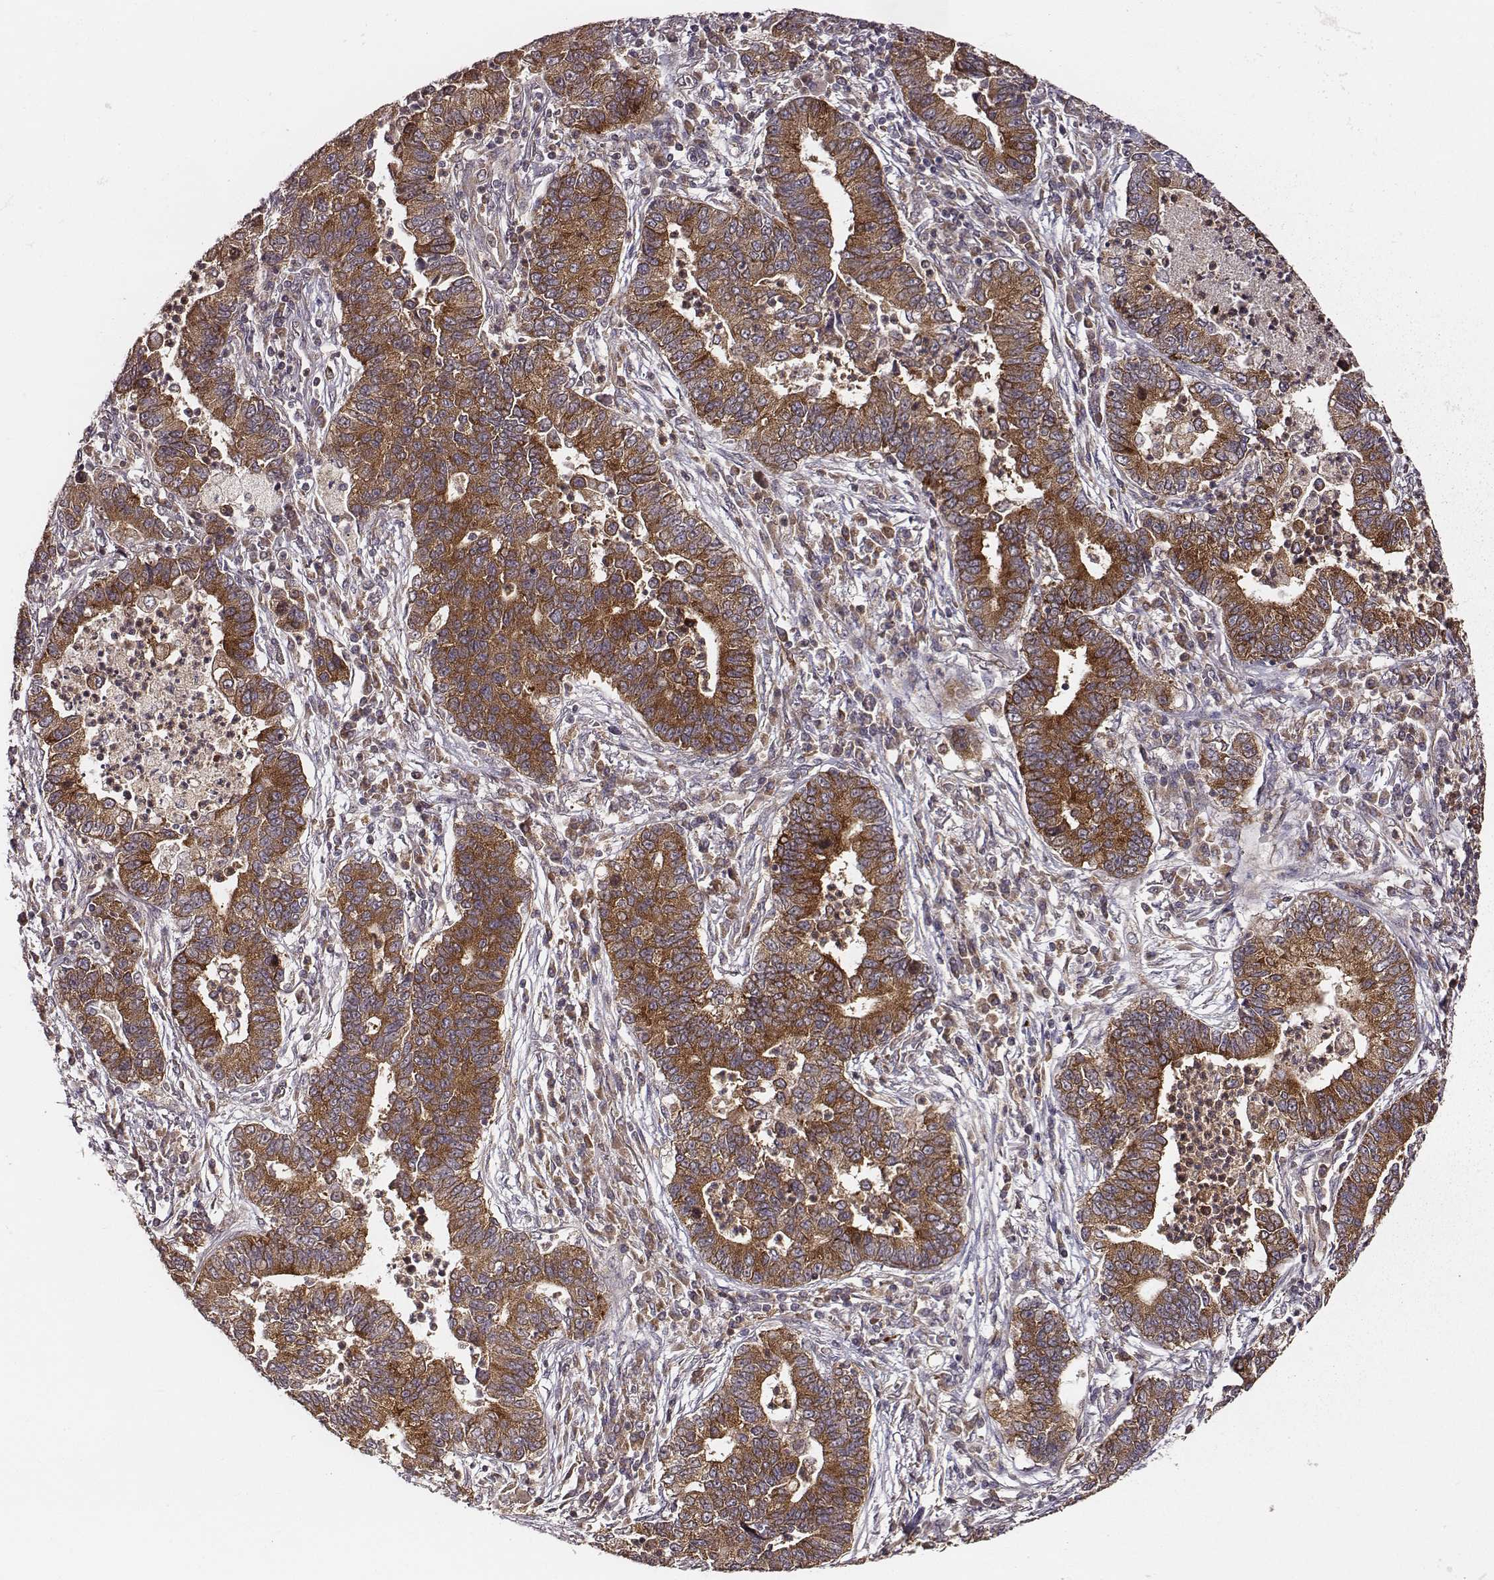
{"staining": {"intensity": "strong", "quantity": ">75%", "location": "cytoplasmic/membranous"}, "tissue": "lung cancer", "cell_type": "Tumor cells", "image_type": "cancer", "snomed": [{"axis": "morphology", "description": "Adenocarcinoma, NOS"}, {"axis": "topography", "description": "Lung"}], "caption": "Tumor cells reveal high levels of strong cytoplasmic/membranous expression in approximately >75% of cells in lung cancer.", "gene": "VPS26A", "patient": {"sex": "female", "age": 57}}